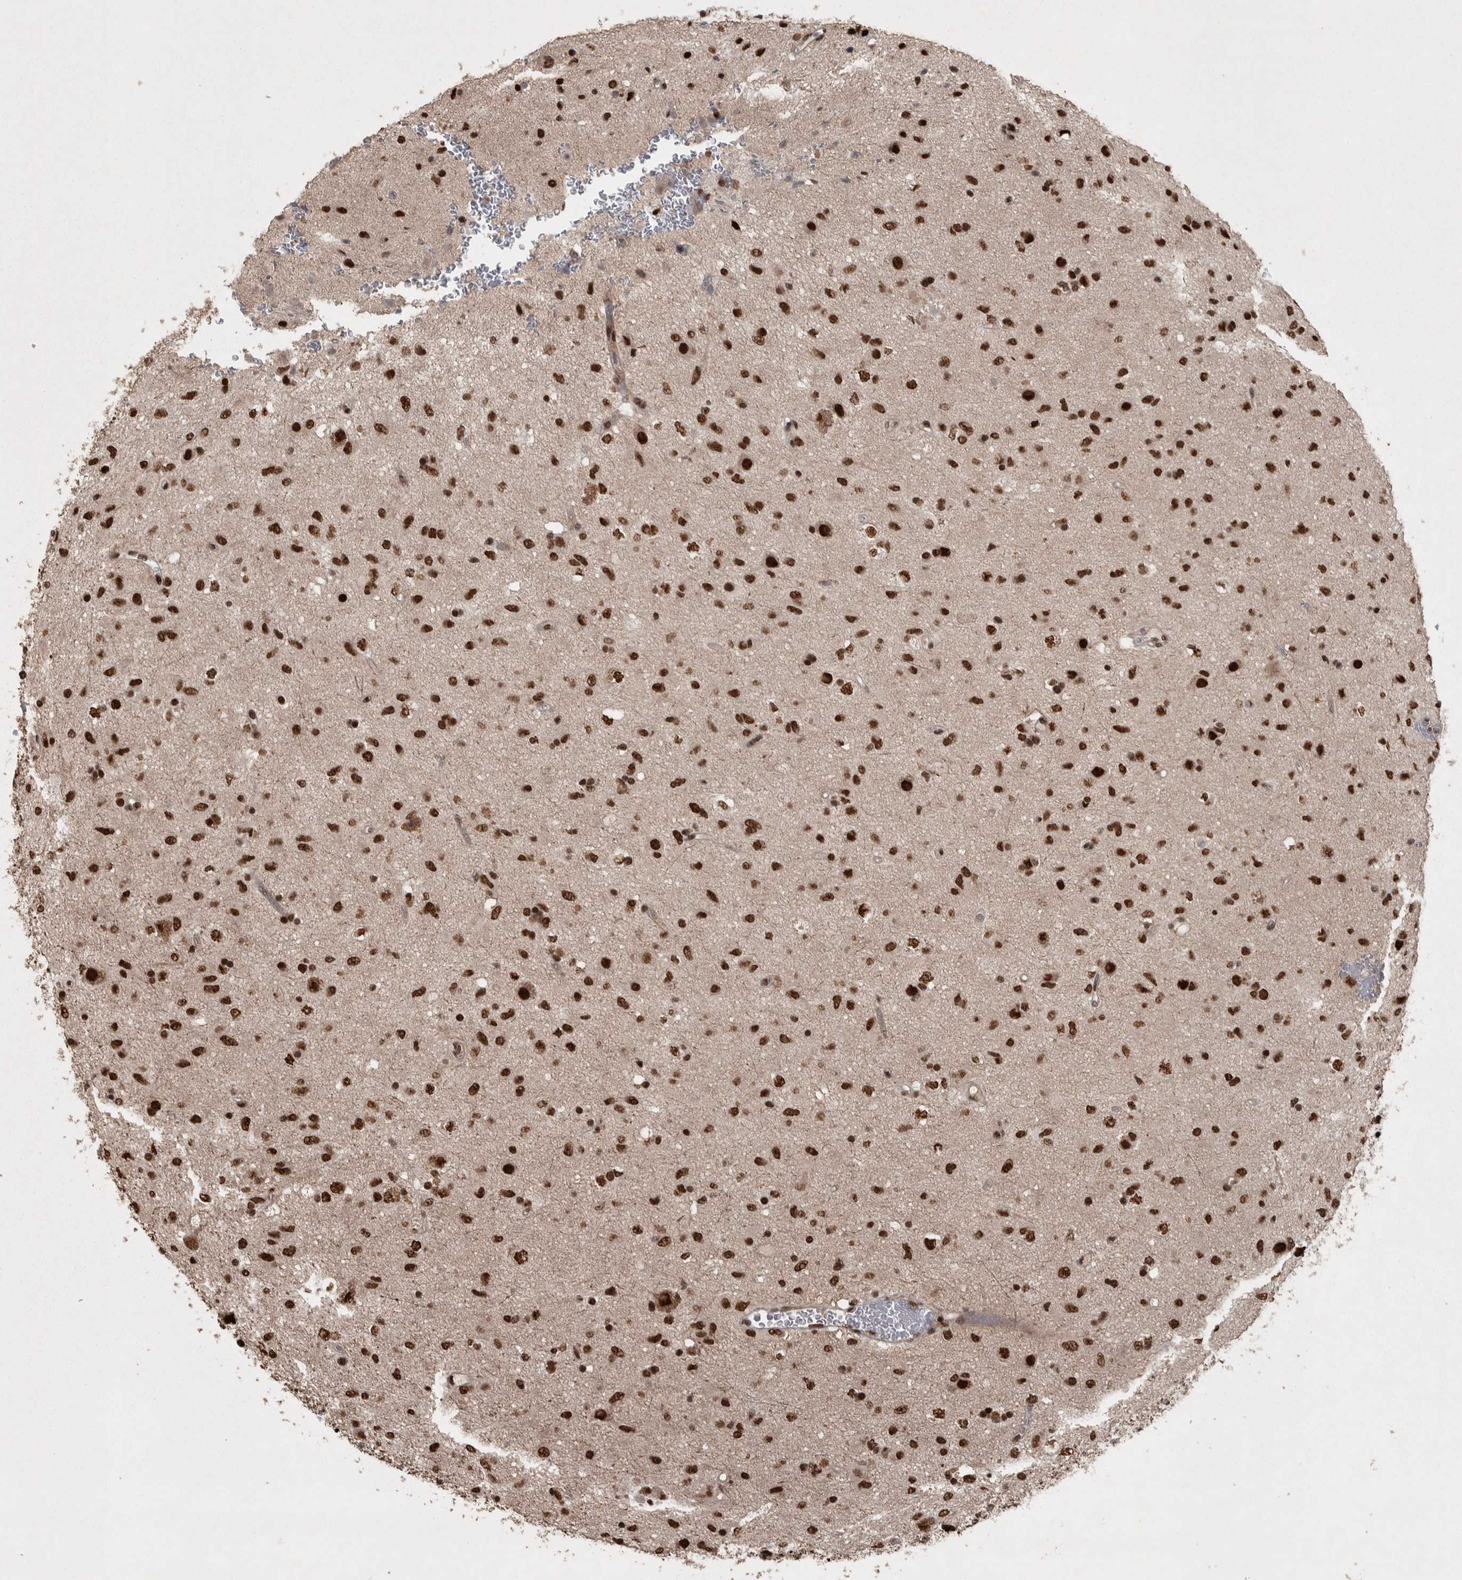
{"staining": {"intensity": "strong", "quantity": ">75%", "location": "nuclear"}, "tissue": "glioma", "cell_type": "Tumor cells", "image_type": "cancer", "snomed": [{"axis": "morphology", "description": "Glioma, malignant, Low grade"}, {"axis": "topography", "description": "Brain"}], "caption": "The histopathology image shows staining of malignant glioma (low-grade), revealing strong nuclear protein expression (brown color) within tumor cells.", "gene": "ZFHX4", "patient": {"sex": "male", "age": 77}}